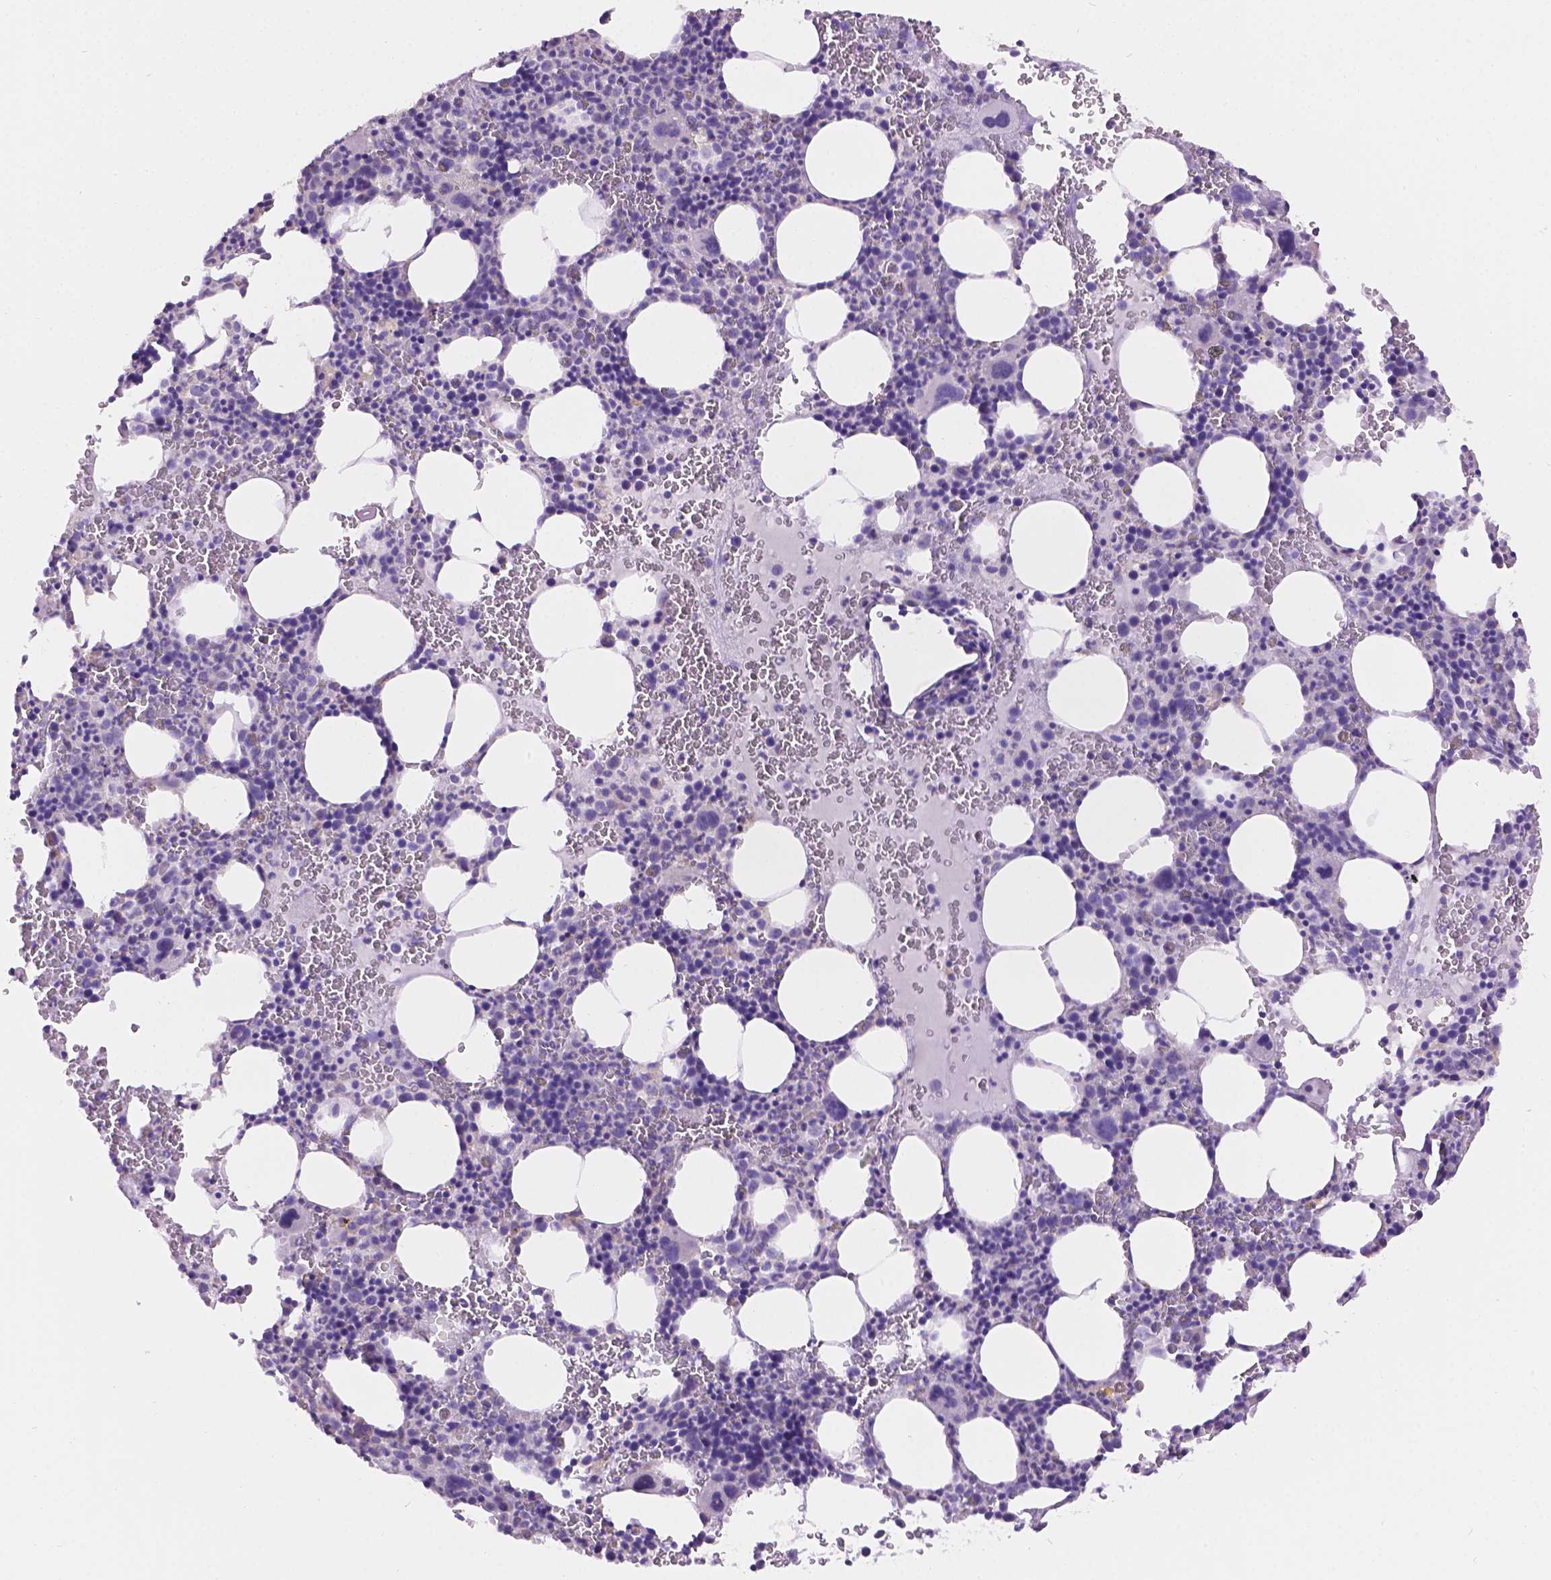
{"staining": {"intensity": "negative", "quantity": "none", "location": "none"}, "tissue": "bone marrow", "cell_type": "Hematopoietic cells", "image_type": "normal", "snomed": [{"axis": "morphology", "description": "Normal tissue, NOS"}, {"axis": "topography", "description": "Bone marrow"}], "caption": "This is an immunohistochemistry micrograph of benign bone marrow. There is no staining in hematopoietic cells.", "gene": "CDH7", "patient": {"sex": "male", "age": 63}}